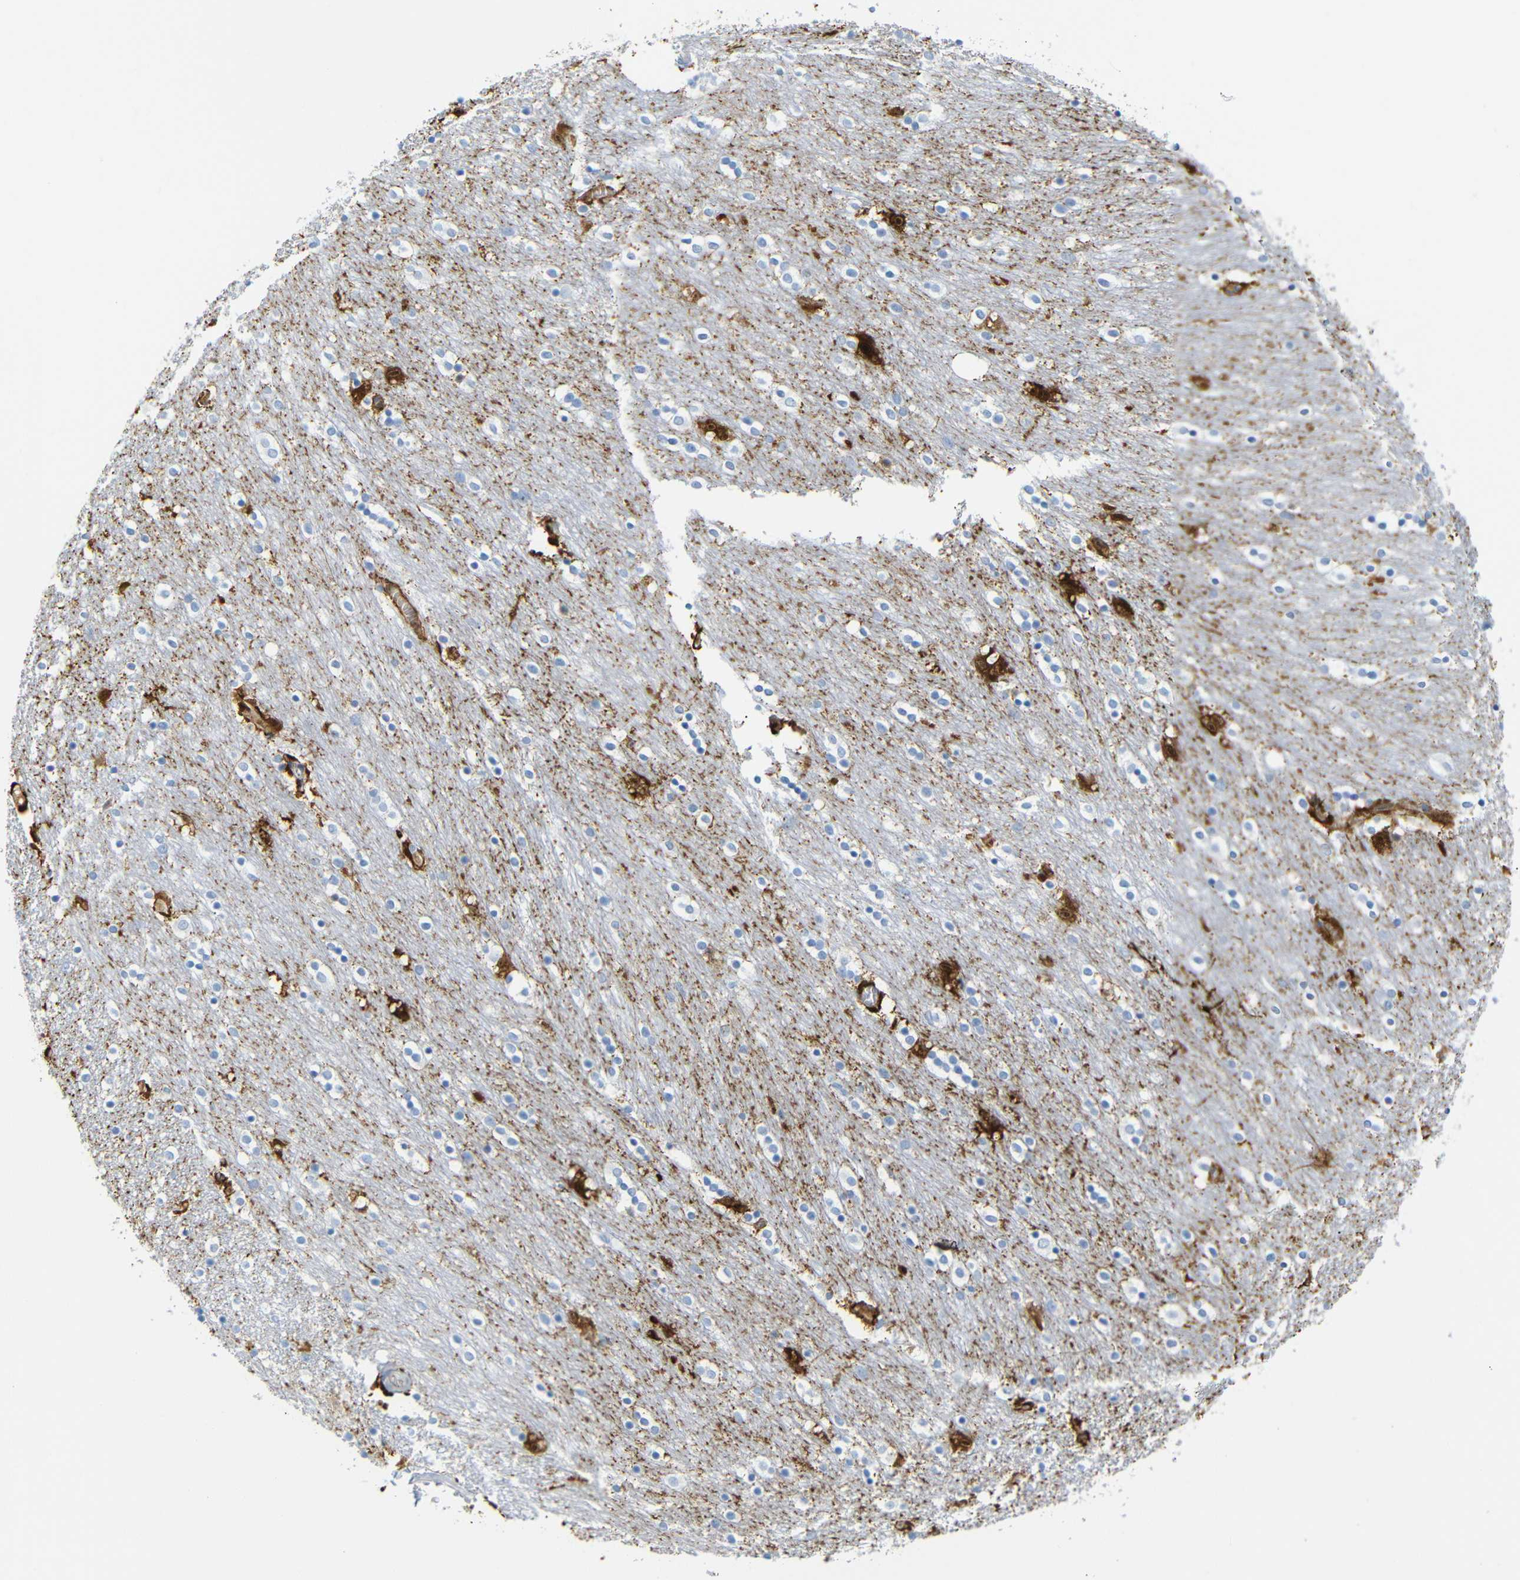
{"staining": {"intensity": "strong", "quantity": "<25%", "location": "cytoplasmic/membranous,nuclear"}, "tissue": "caudate", "cell_type": "Glial cells", "image_type": "normal", "snomed": [{"axis": "morphology", "description": "Normal tissue, NOS"}, {"axis": "topography", "description": "Lateral ventricle wall"}], "caption": "Immunohistochemical staining of unremarkable human caudate reveals <25% levels of strong cytoplasmic/membranous,nuclear protein staining in approximately <25% of glial cells. The protein is stained brown, and the nuclei are stained in blue (DAB IHC with brightfield microscopy, high magnification).", "gene": "MT1A", "patient": {"sex": "female", "age": 54}}